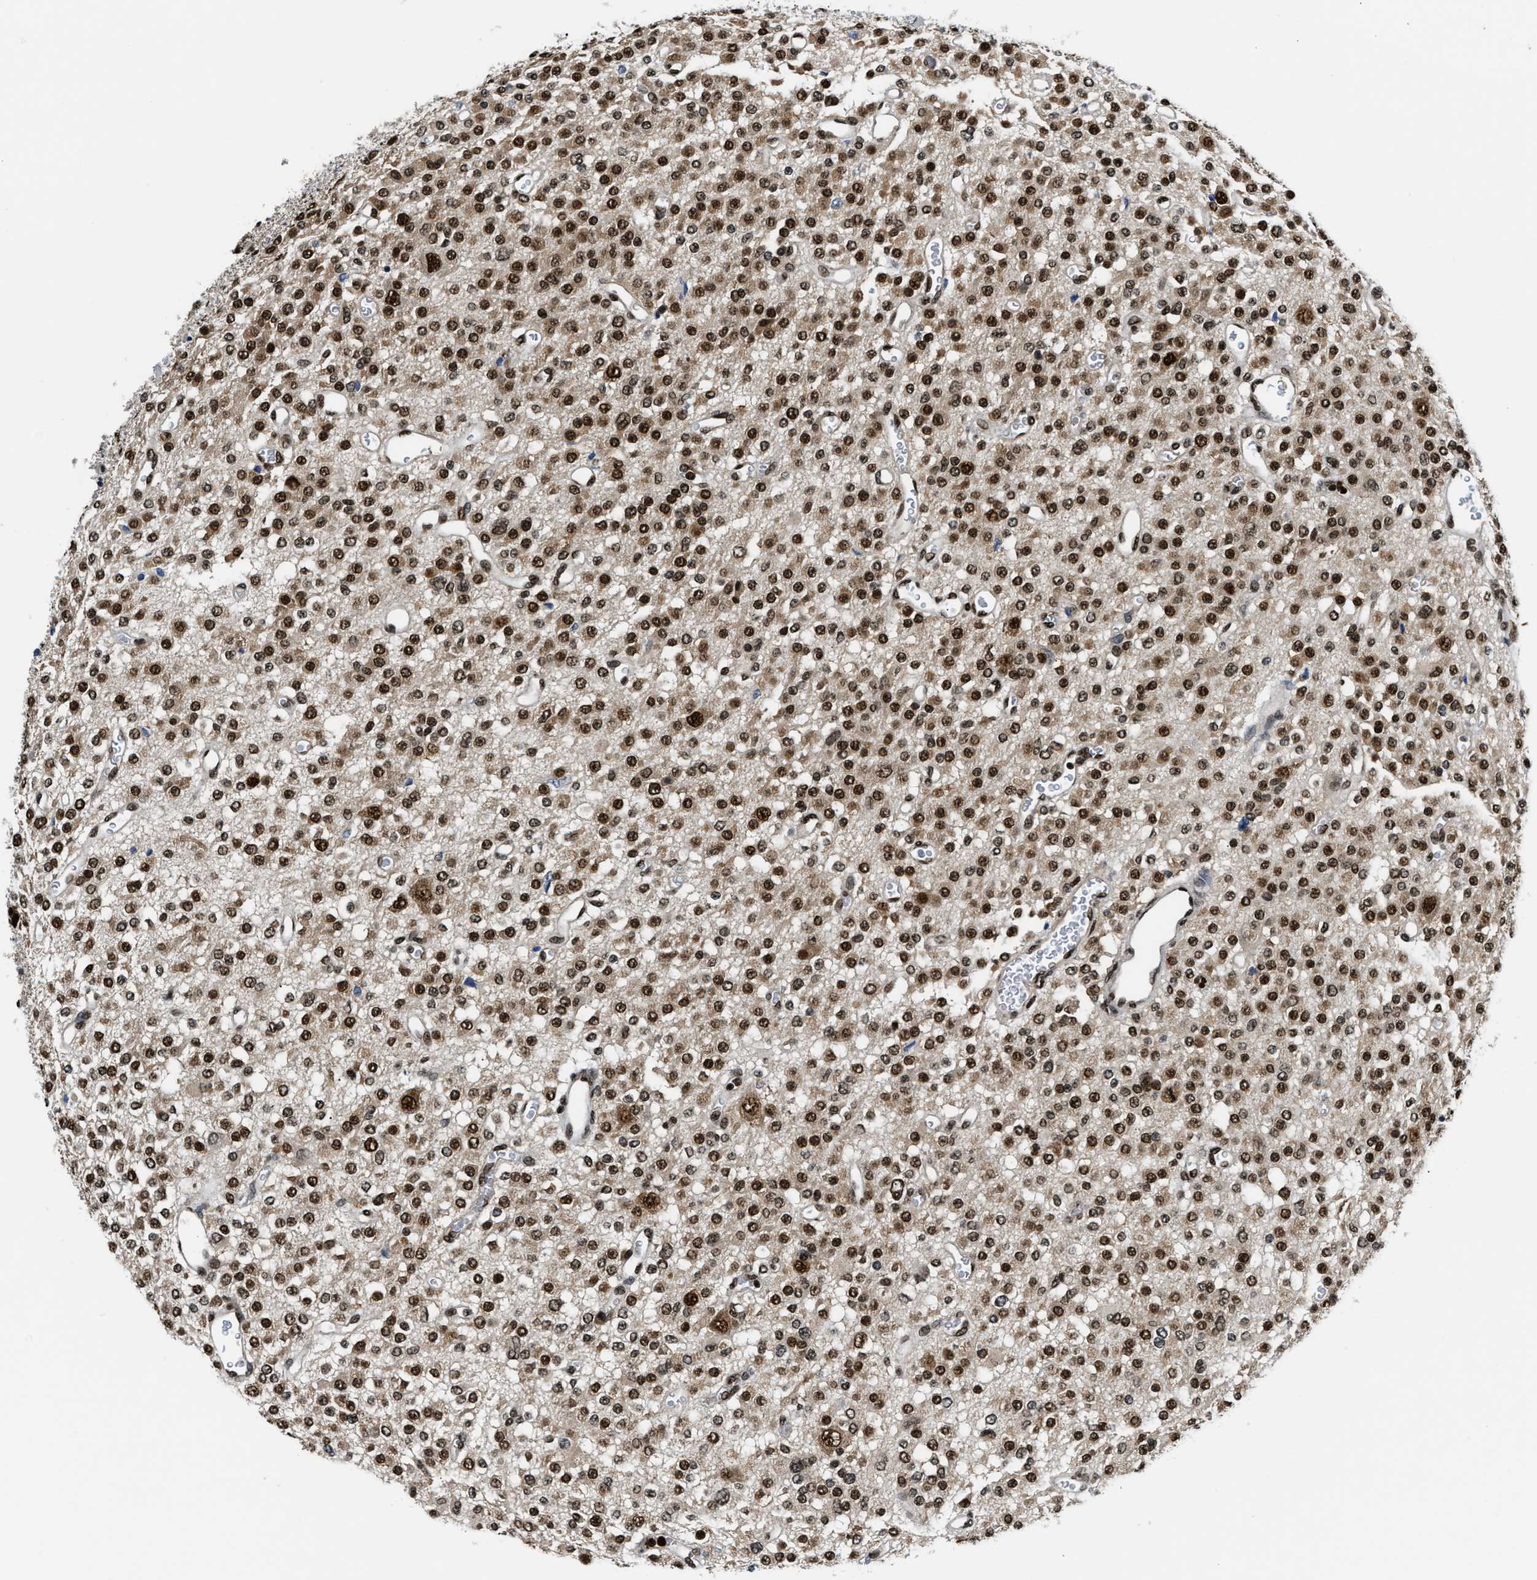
{"staining": {"intensity": "strong", "quantity": "25%-75%", "location": "nuclear"}, "tissue": "glioma", "cell_type": "Tumor cells", "image_type": "cancer", "snomed": [{"axis": "morphology", "description": "Glioma, malignant, Low grade"}, {"axis": "topography", "description": "Brain"}], "caption": "Immunohistochemistry (IHC) image of malignant low-grade glioma stained for a protein (brown), which reveals high levels of strong nuclear expression in approximately 25%-75% of tumor cells.", "gene": "CCNDBP1", "patient": {"sex": "male", "age": 38}}